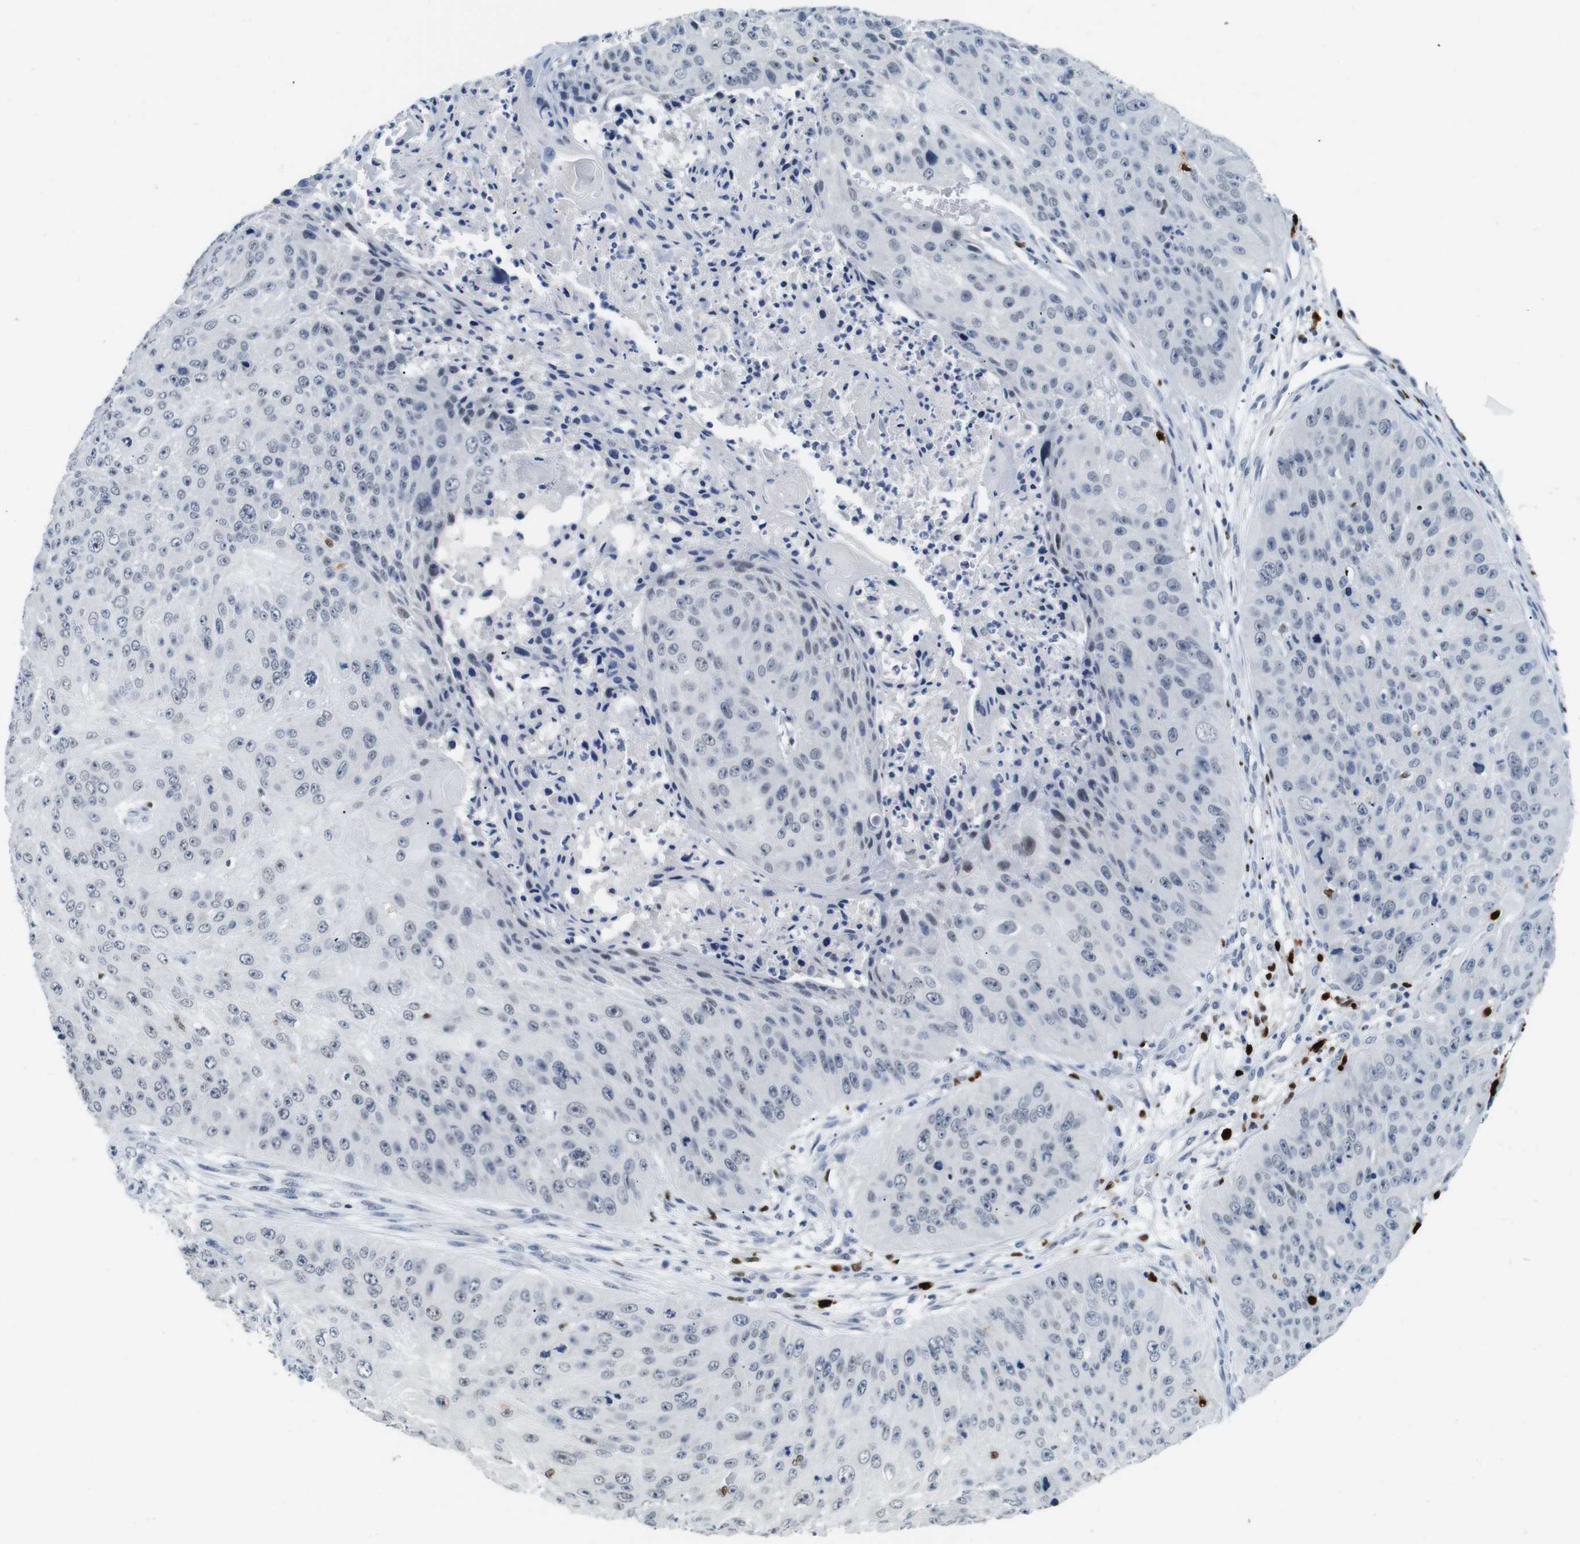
{"staining": {"intensity": "negative", "quantity": "none", "location": "none"}, "tissue": "skin cancer", "cell_type": "Tumor cells", "image_type": "cancer", "snomed": [{"axis": "morphology", "description": "Squamous cell carcinoma, NOS"}, {"axis": "topography", "description": "Skin"}], "caption": "The image displays no significant positivity in tumor cells of skin cancer (squamous cell carcinoma).", "gene": "IRF8", "patient": {"sex": "female", "age": 80}}